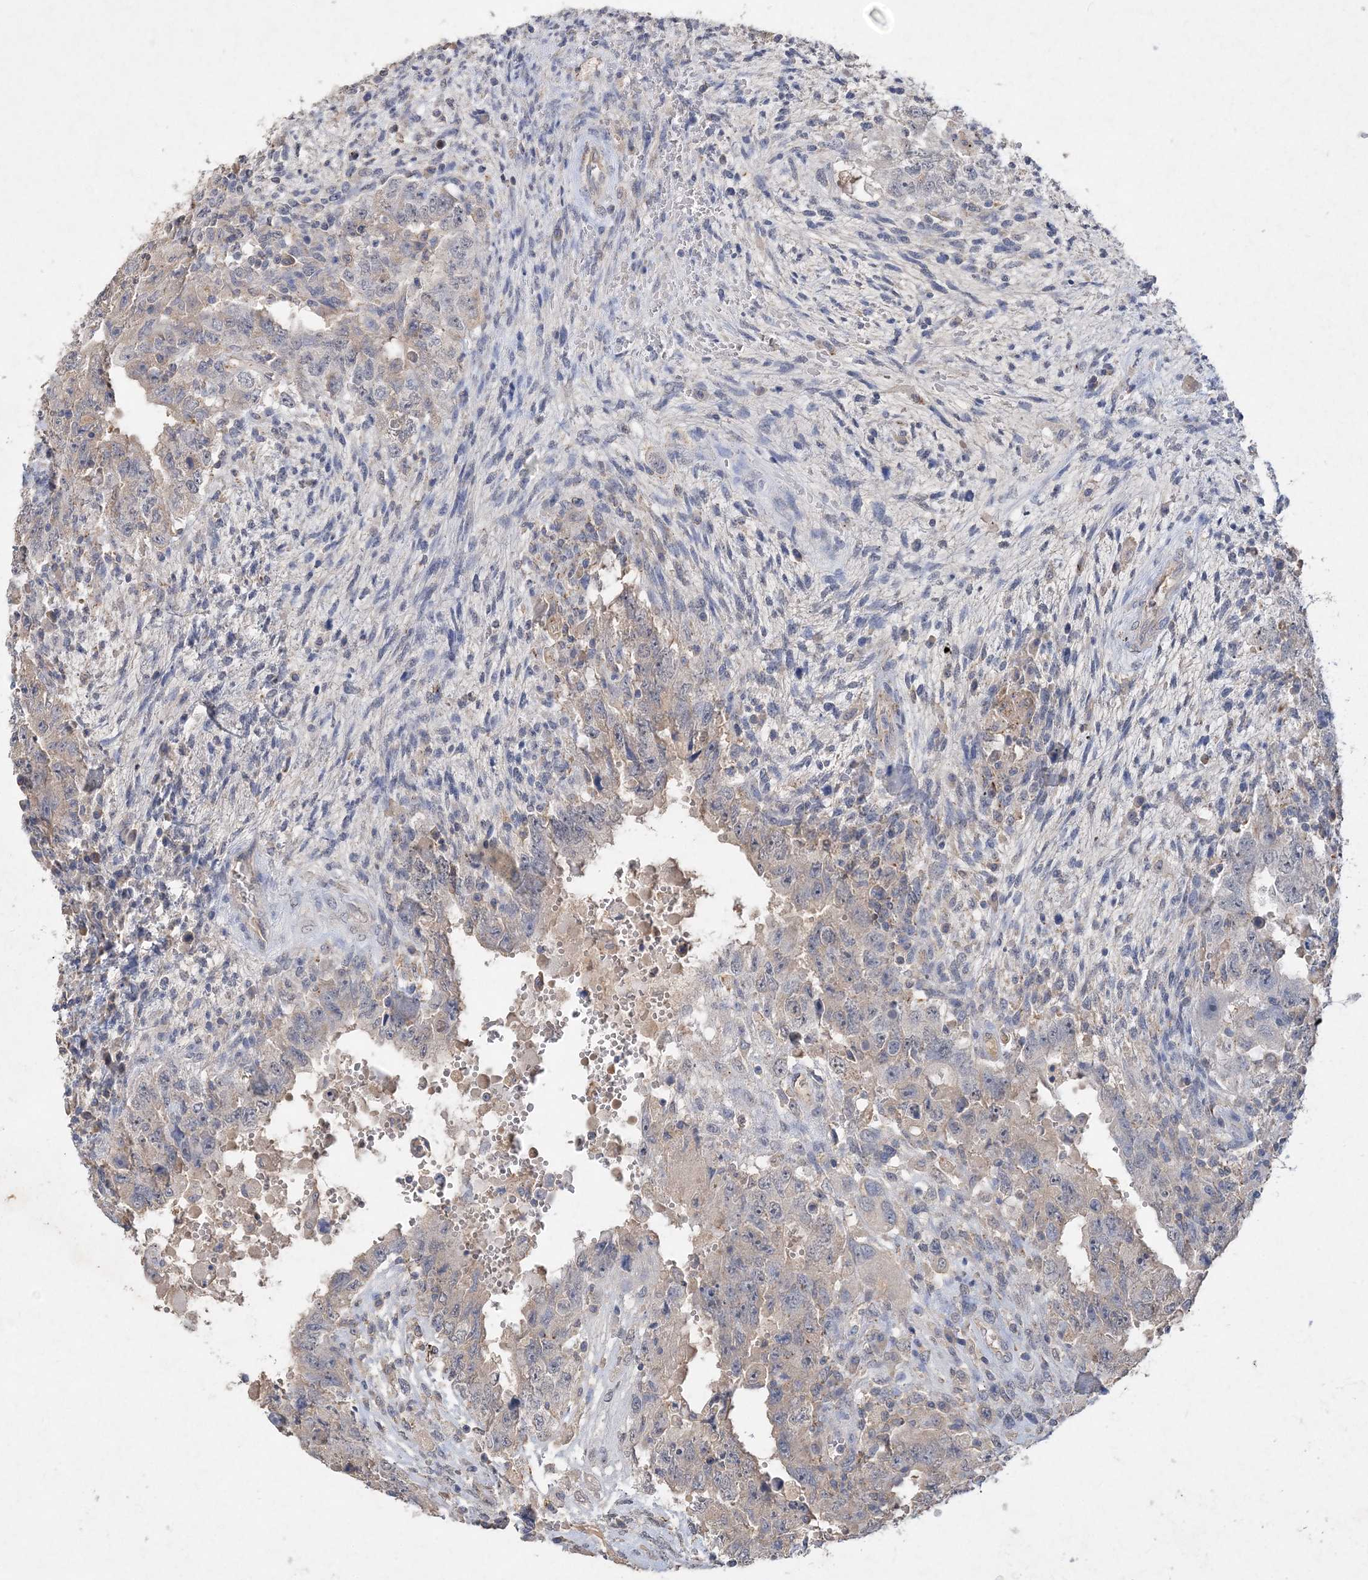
{"staining": {"intensity": "negative", "quantity": "none", "location": "none"}, "tissue": "testis cancer", "cell_type": "Tumor cells", "image_type": "cancer", "snomed": [{"axis": "morphology", "description": "Carcinoma, Embryonal, NOS"}, {"axis": "topography", "description": "Testis"}], "caption": "A micrograph of testis cancer stained for a protein shows no brown staining in tumor cells.", "gene": "C11orf58", "patient": {"sex": "male", "age": 26}}